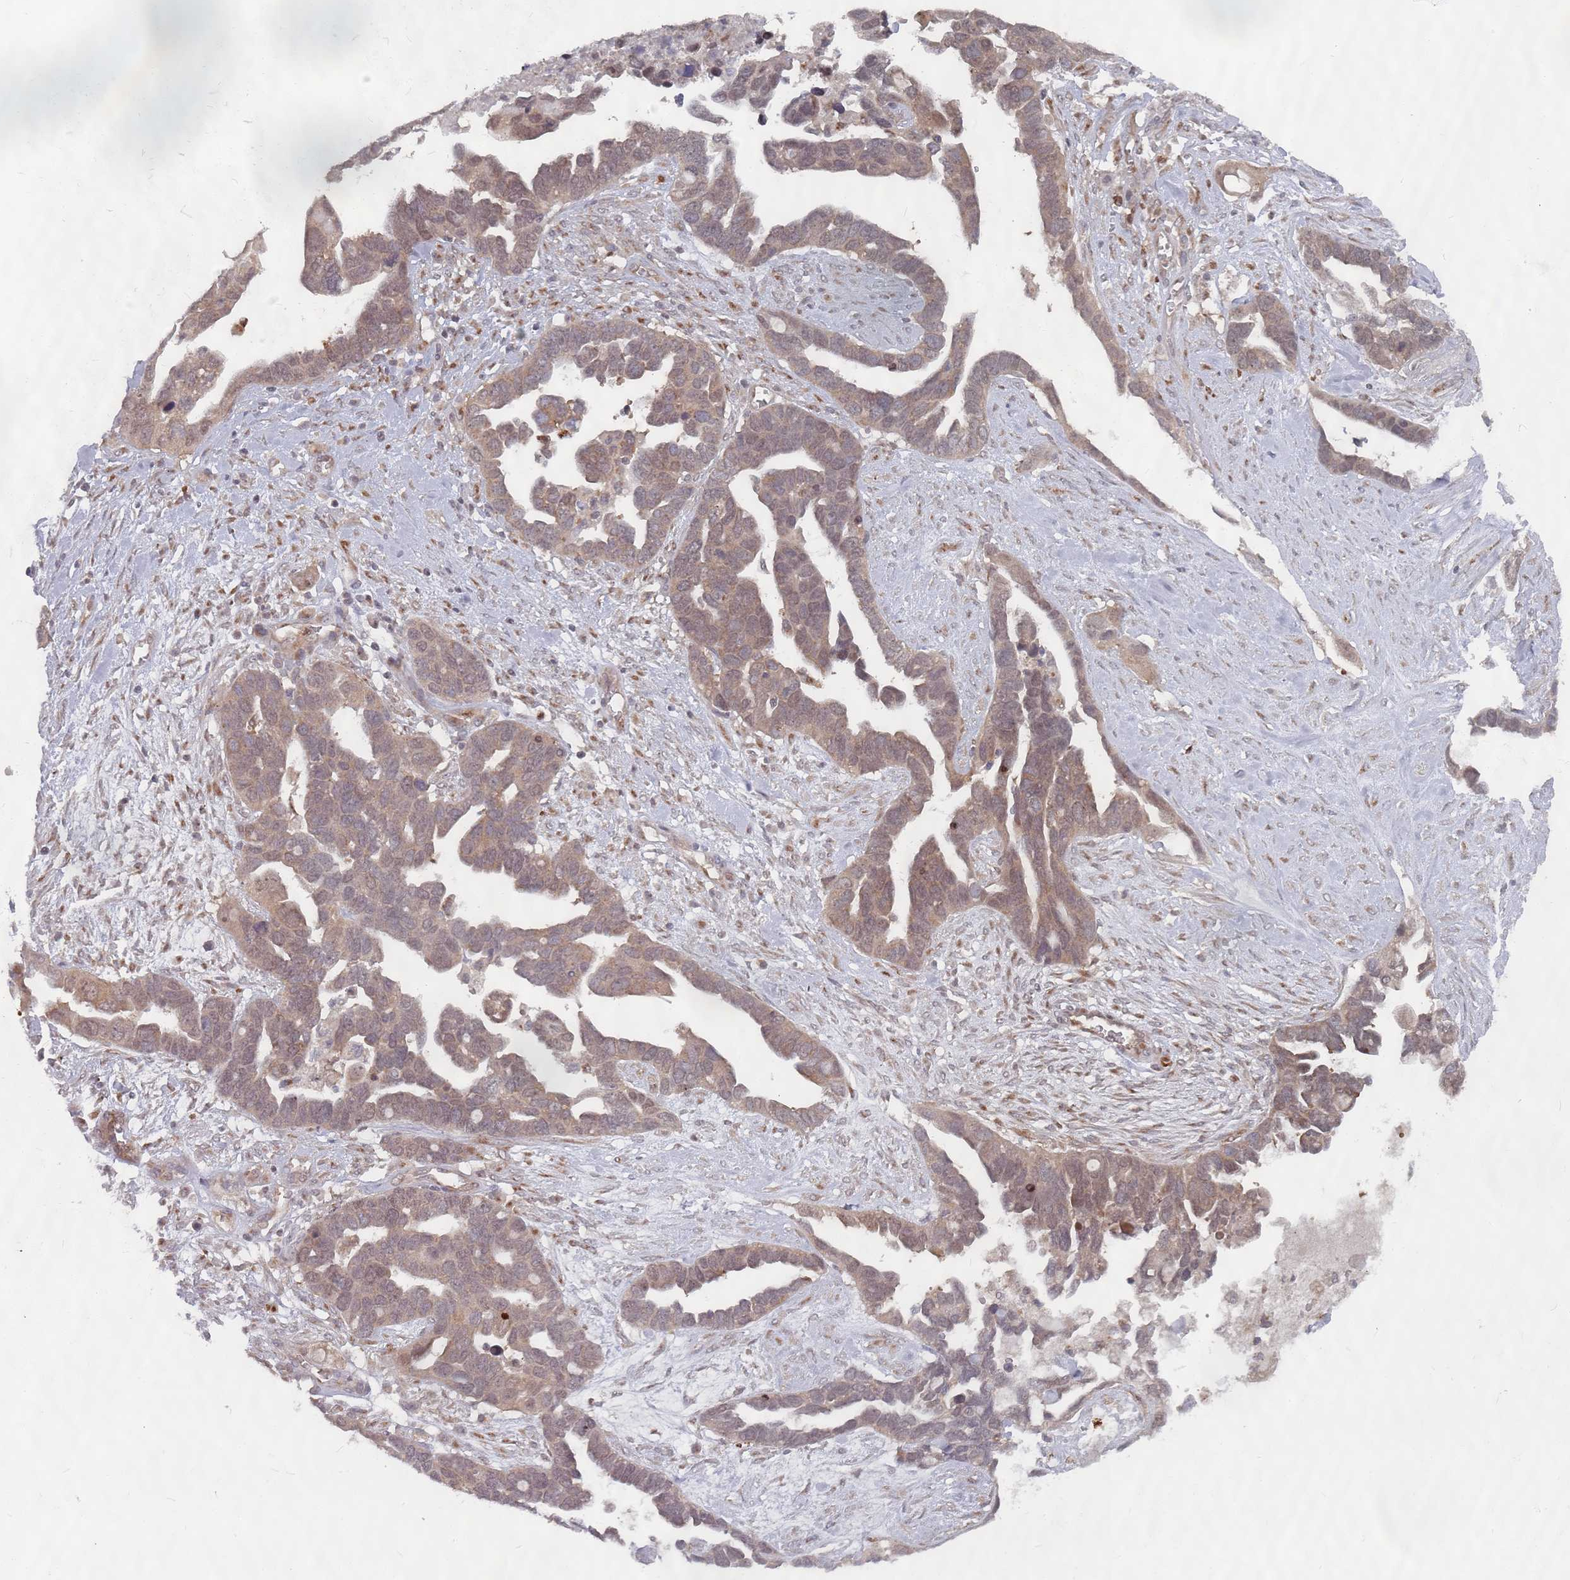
{"staining": {"intensity": "moderate", "quantity": ">75%", "location": "cytoplasmic/membranous"}, "tissue": "ovarian cancer", "cell_type": "Tumor cells", "image_type": "cancer", "snomed": [{"axis": "morphology", "description": "Cystadenocarcinoma, serous, NOS"}, {"axis": "topography", "description": "Ovary"}], "caption": "Moderate cytoplasmic/membranous staining for a protein is present in about >75% of tumor cells of ovarian cancer (serous cystadenocarcinoma) using immunohistochemistry.", "gene": "FMO4", "patient": {"sex": "female", "age": 54}}